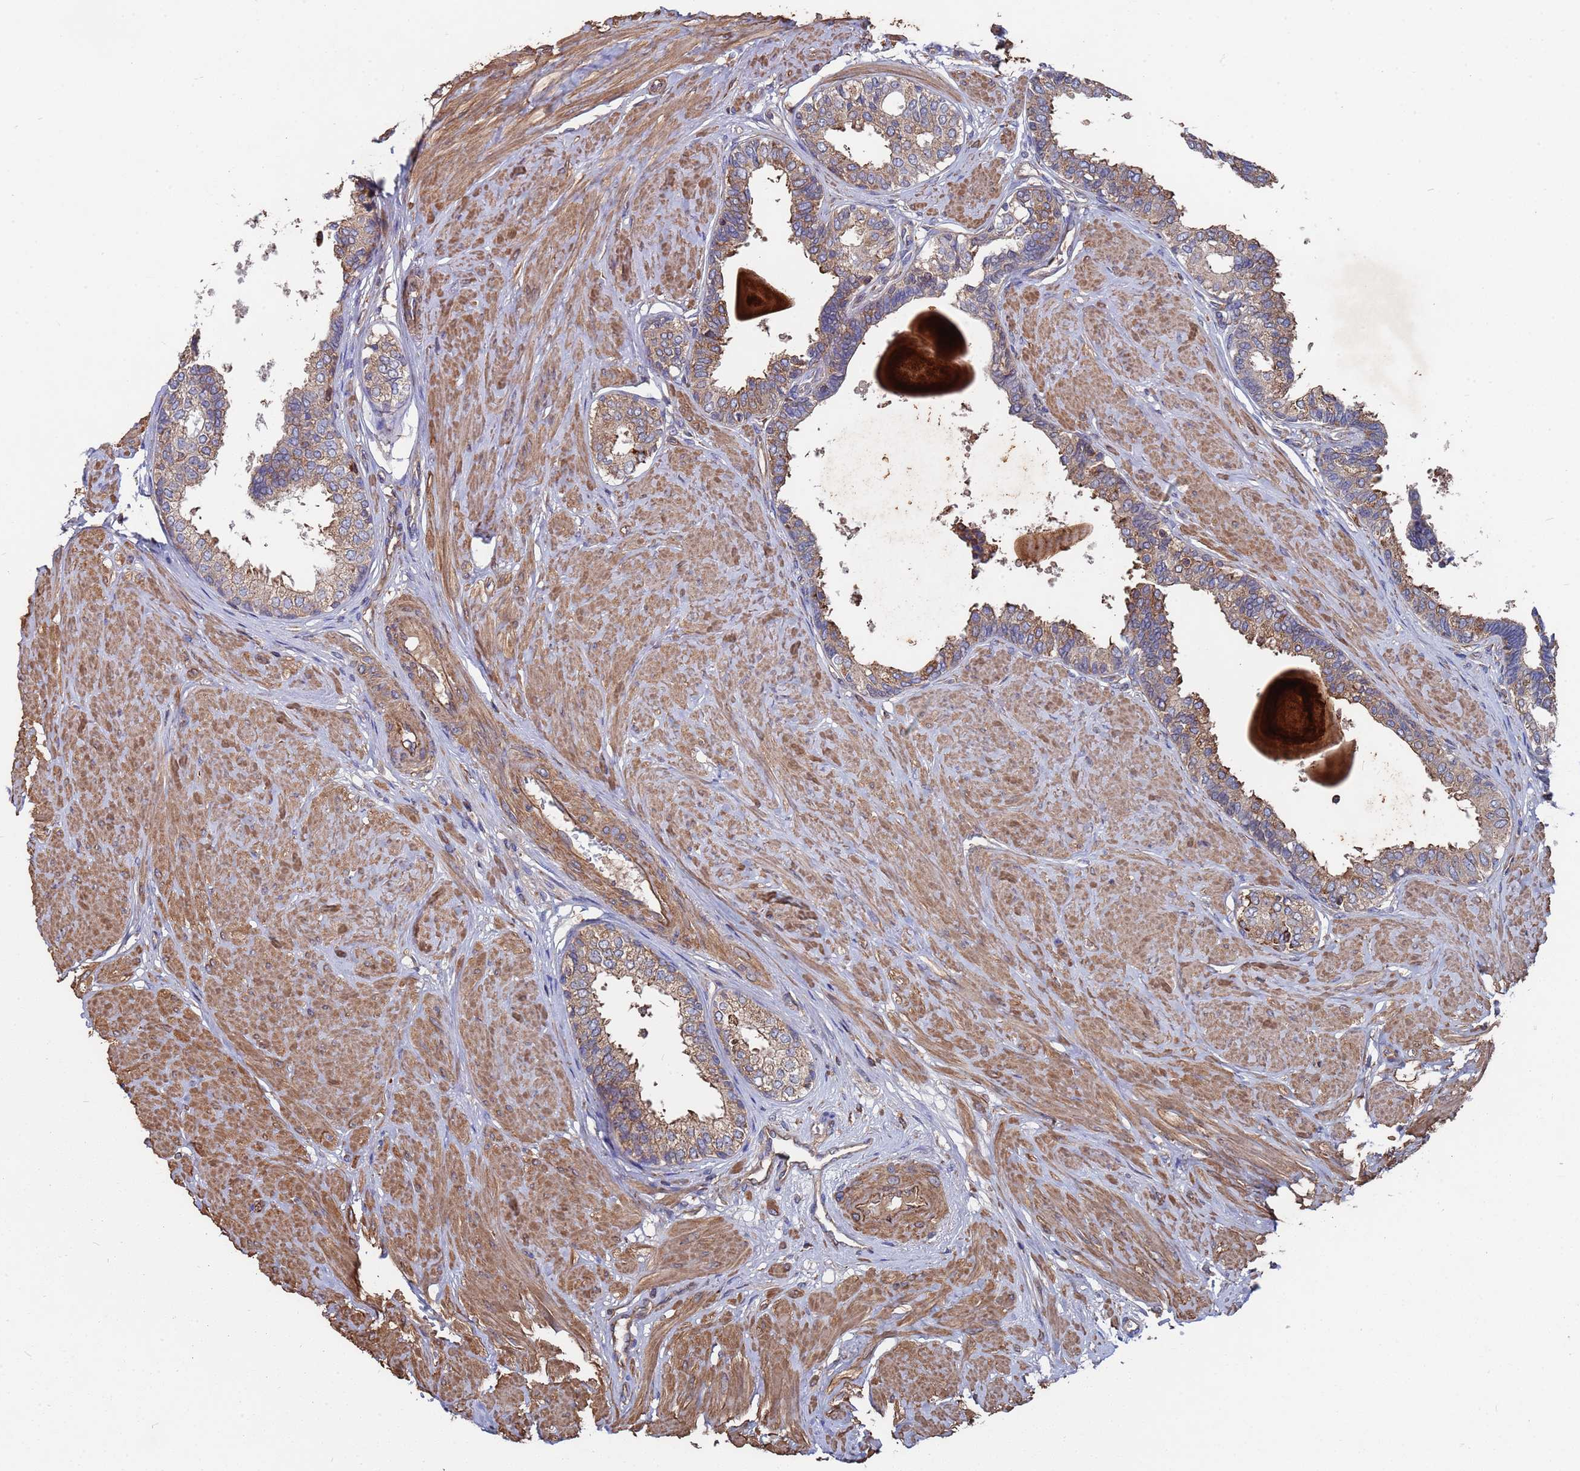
{"staining": {"intensity": "moderate", "quantity": "25%-75%", "location": "cytoplasmic/membranous"}, "tissue": "prostate", "cell_type": "Glandular cells", "image_type": "normal", "snomed": [{"axis": "morphology", "description": "Normal tissue, NOS"}, {"axis": "topography", "description": "Prostate"}], "caption": "Brown immunohistochemical staining in unremarkable human prostate reveals moderate cytoplasmic/membranous expression in approximately 25%-75% of glandular cells. (IHC, brightfield microscopy, high magnification).", "gene": "PYCR1", "patient": {"sex": "male", "age": 48}}